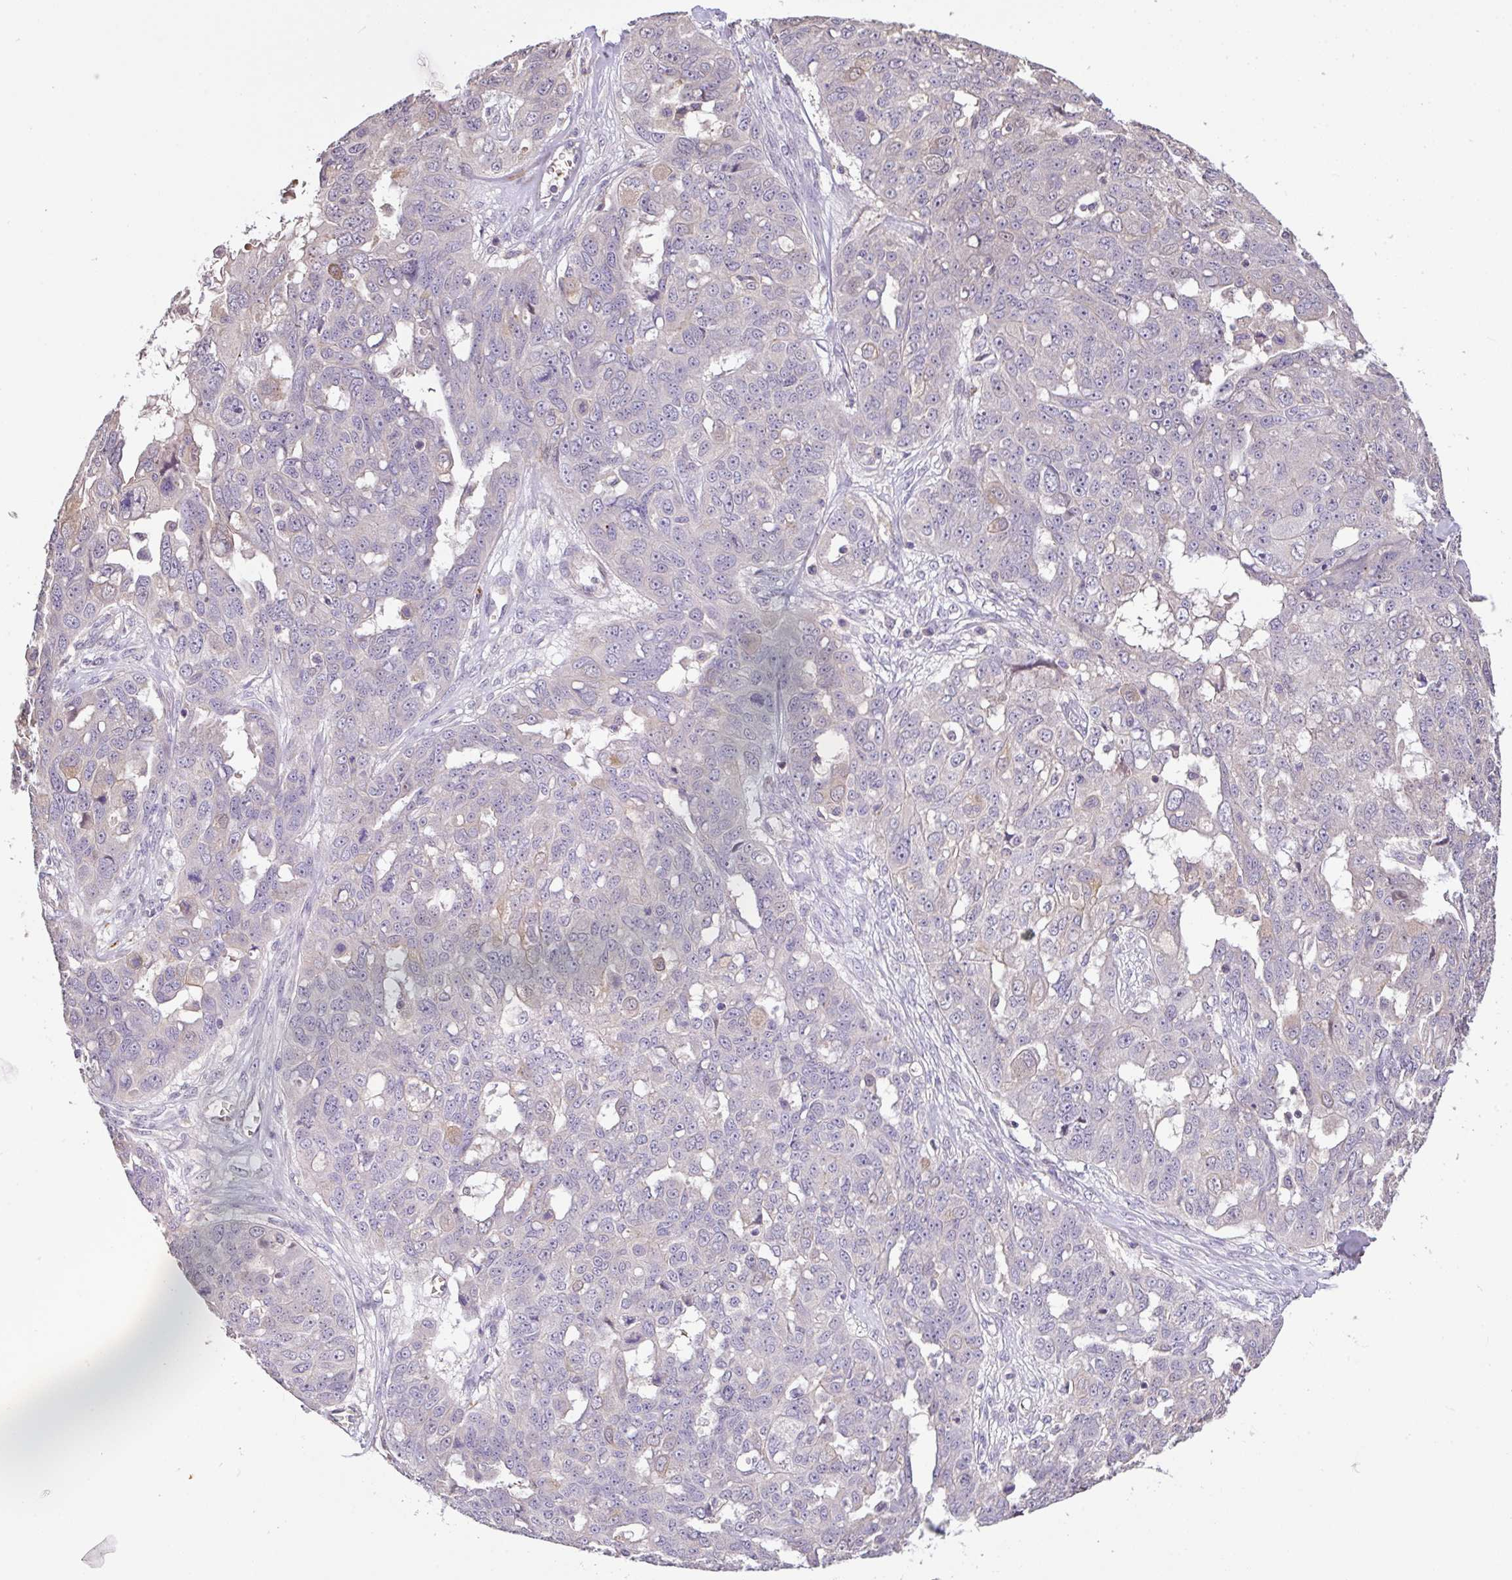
{"staining": {"intensity": "negative", "quantity": "none", "location": "none"}, "tissue": "ovarian cancer", "cell_type": "Tumor cells", "image_type": "cancer", "snomed": [{"axis": "morphology", "description": "Carcinoma, endometroid"}, {"axis": "topography", "description": "Ovary"}], "caption": "A histopathology image of human endometroid carcinoma (ovarian) is negative for staining in tumor cells.", "gene": "C1QTNF9B", "patient": {"sex": "female", "age": 70}}